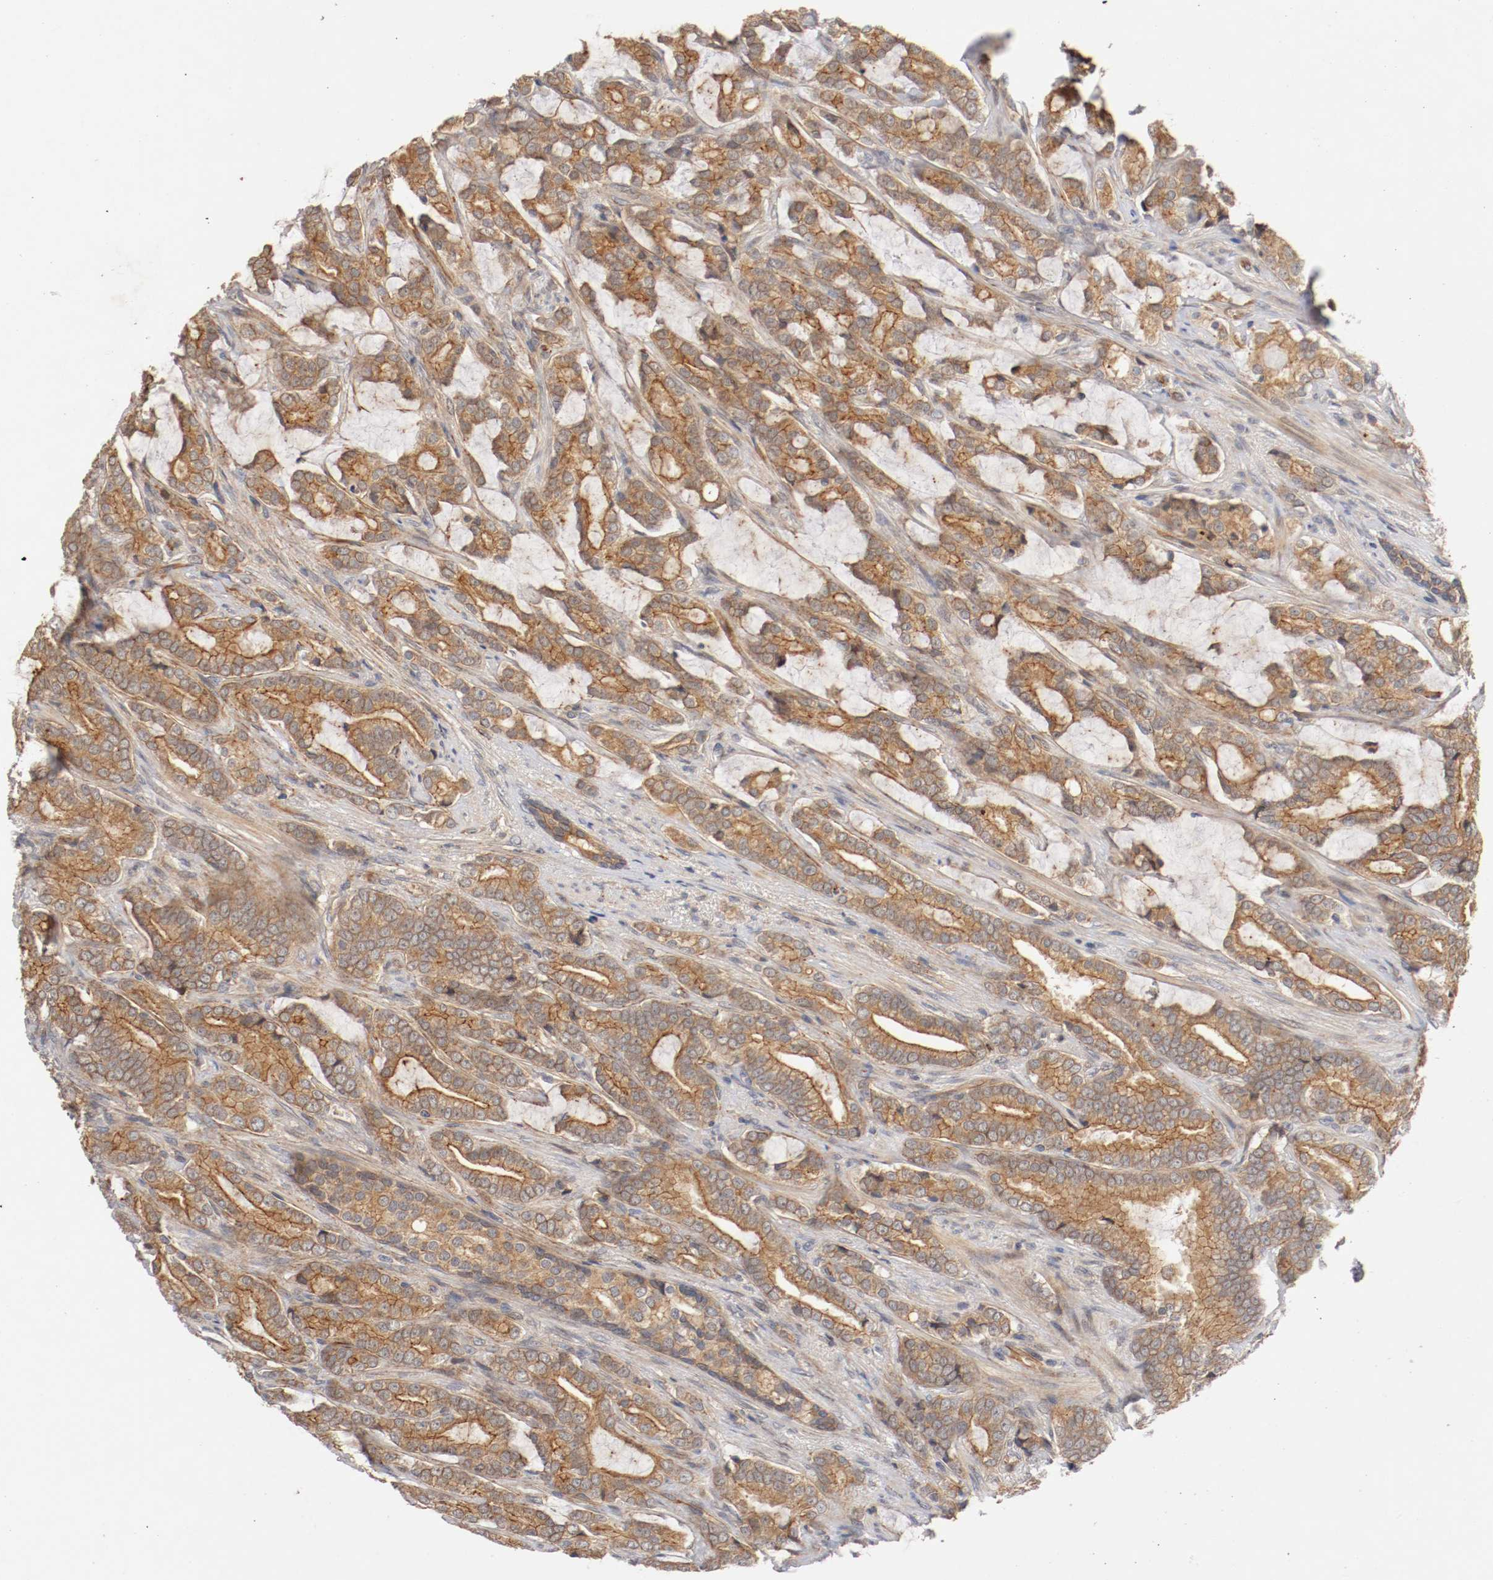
{"staining": {"intensity": "moderate", "quantity": ">75%", "location": "cytoplasmic/membranous"}, "tissue": "prostate cancer", "cell_type": "Tumor cells", "image_type": "cancer", "snomed": [{"axis": "morphology", "description": "Adenocarcinoma, Low grade"}, {"axis": "topography", "description": "Prostate"}], "caption": "About >75% of tumor cells in human prostate low-grade adenocarcinoma show moderate cytoplasmic/membranous protein positivity as visualized by brown immunohistochemical staining.", "gene": "TYK2", "patient": {"sex": "male", "age": 58}}